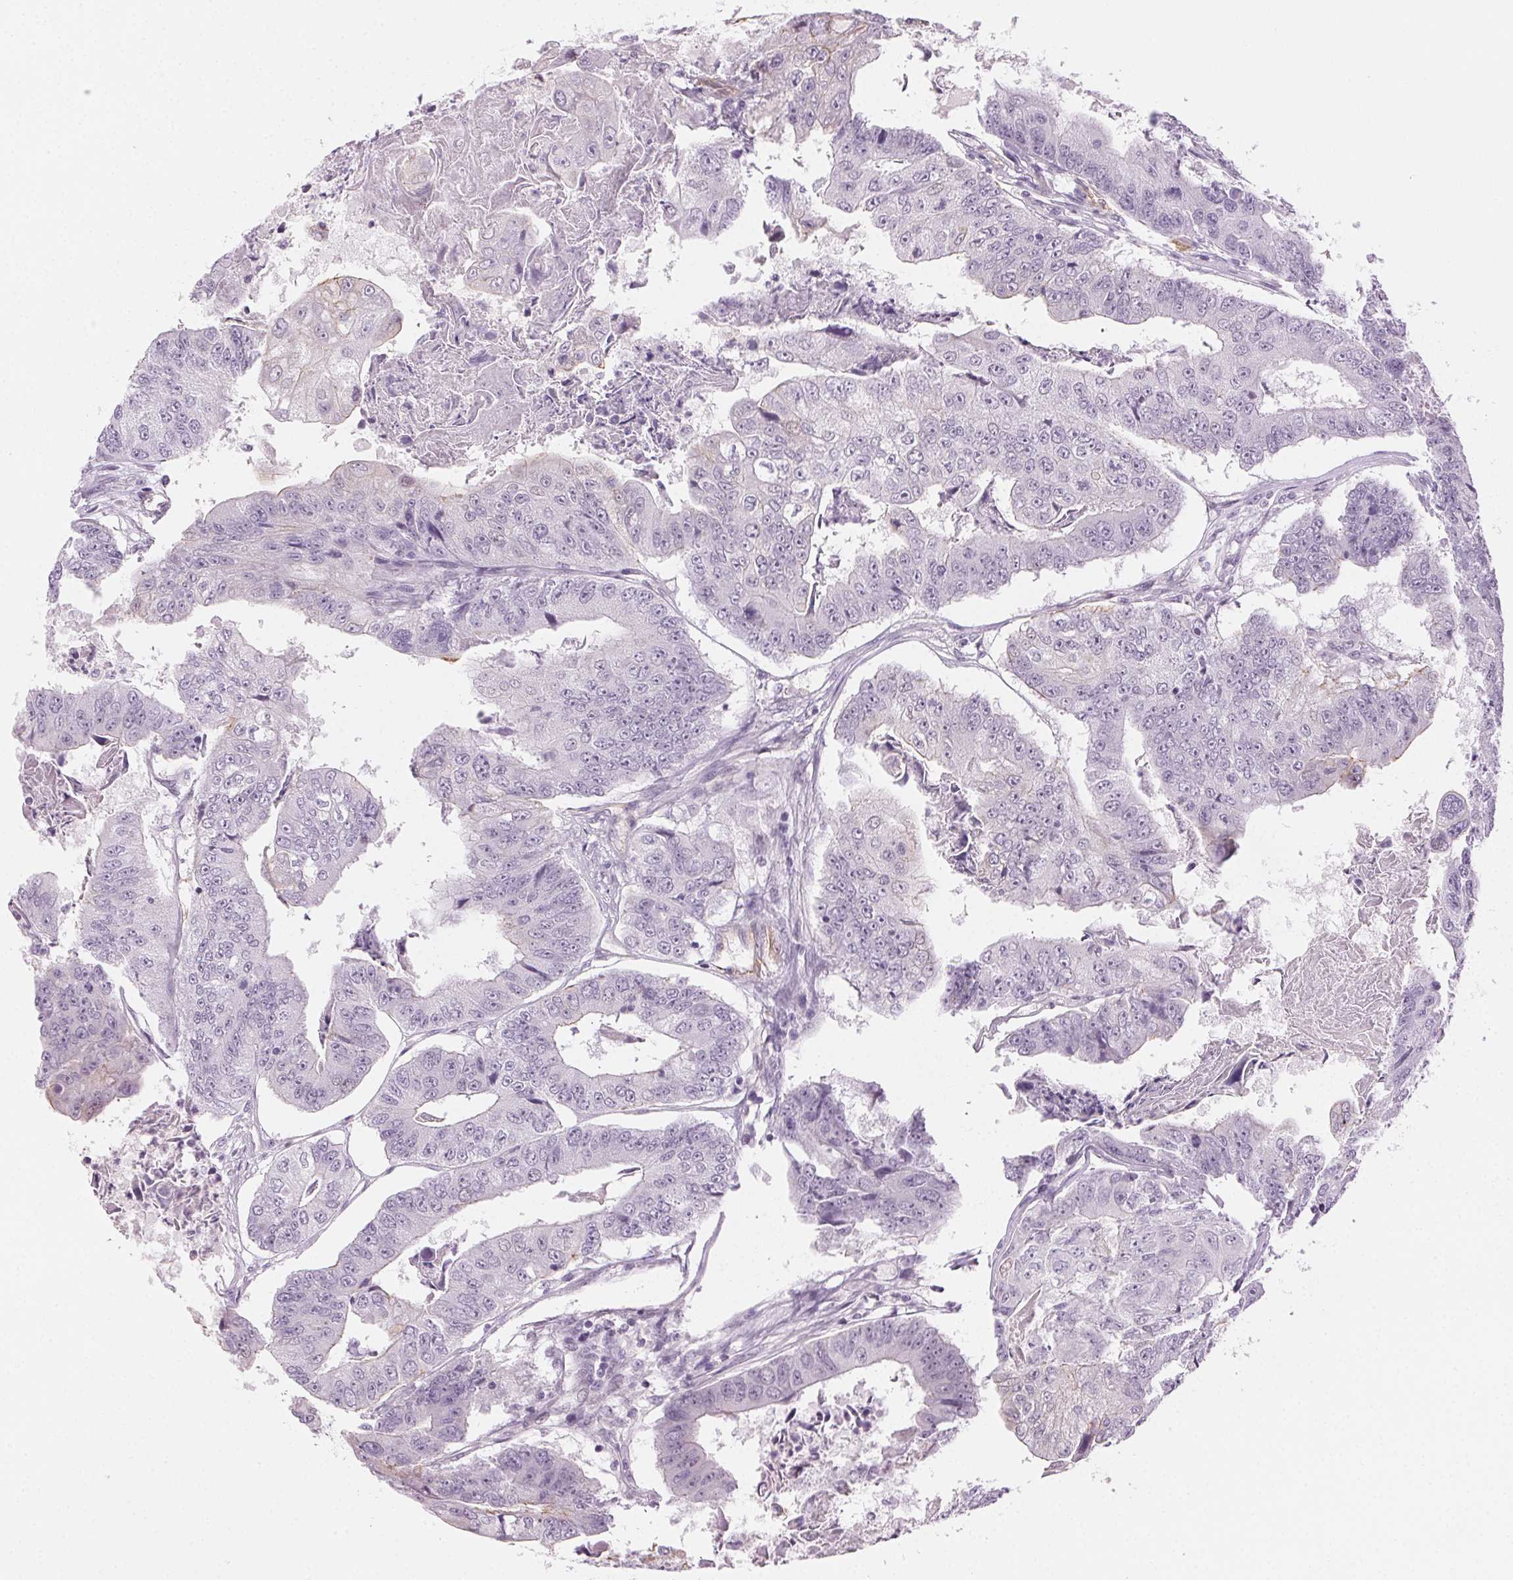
{"staining": {"intensity": "negative", "quantity": "none", "location": "none"}, "tissue": "colorectal cancer", "cell_type": "Tumor cells", "image_type": "cancer", "snomed": [{"axis": "morphology", "description": "Adenocarcinoma, NOS"}, {"axis": "topography", "description": "Colon"}], "caption": "A micrograph of adenocarcinoma (colorectal) stained for a protein exhibits no brown staining in tumor cells. Brightfield microscopy of IHC stained with DAB (brown) and hematoxylin (blue), captured at high magnification.", "gene": "AIF1L", "patient": {"sex": "female", "age": 67}}